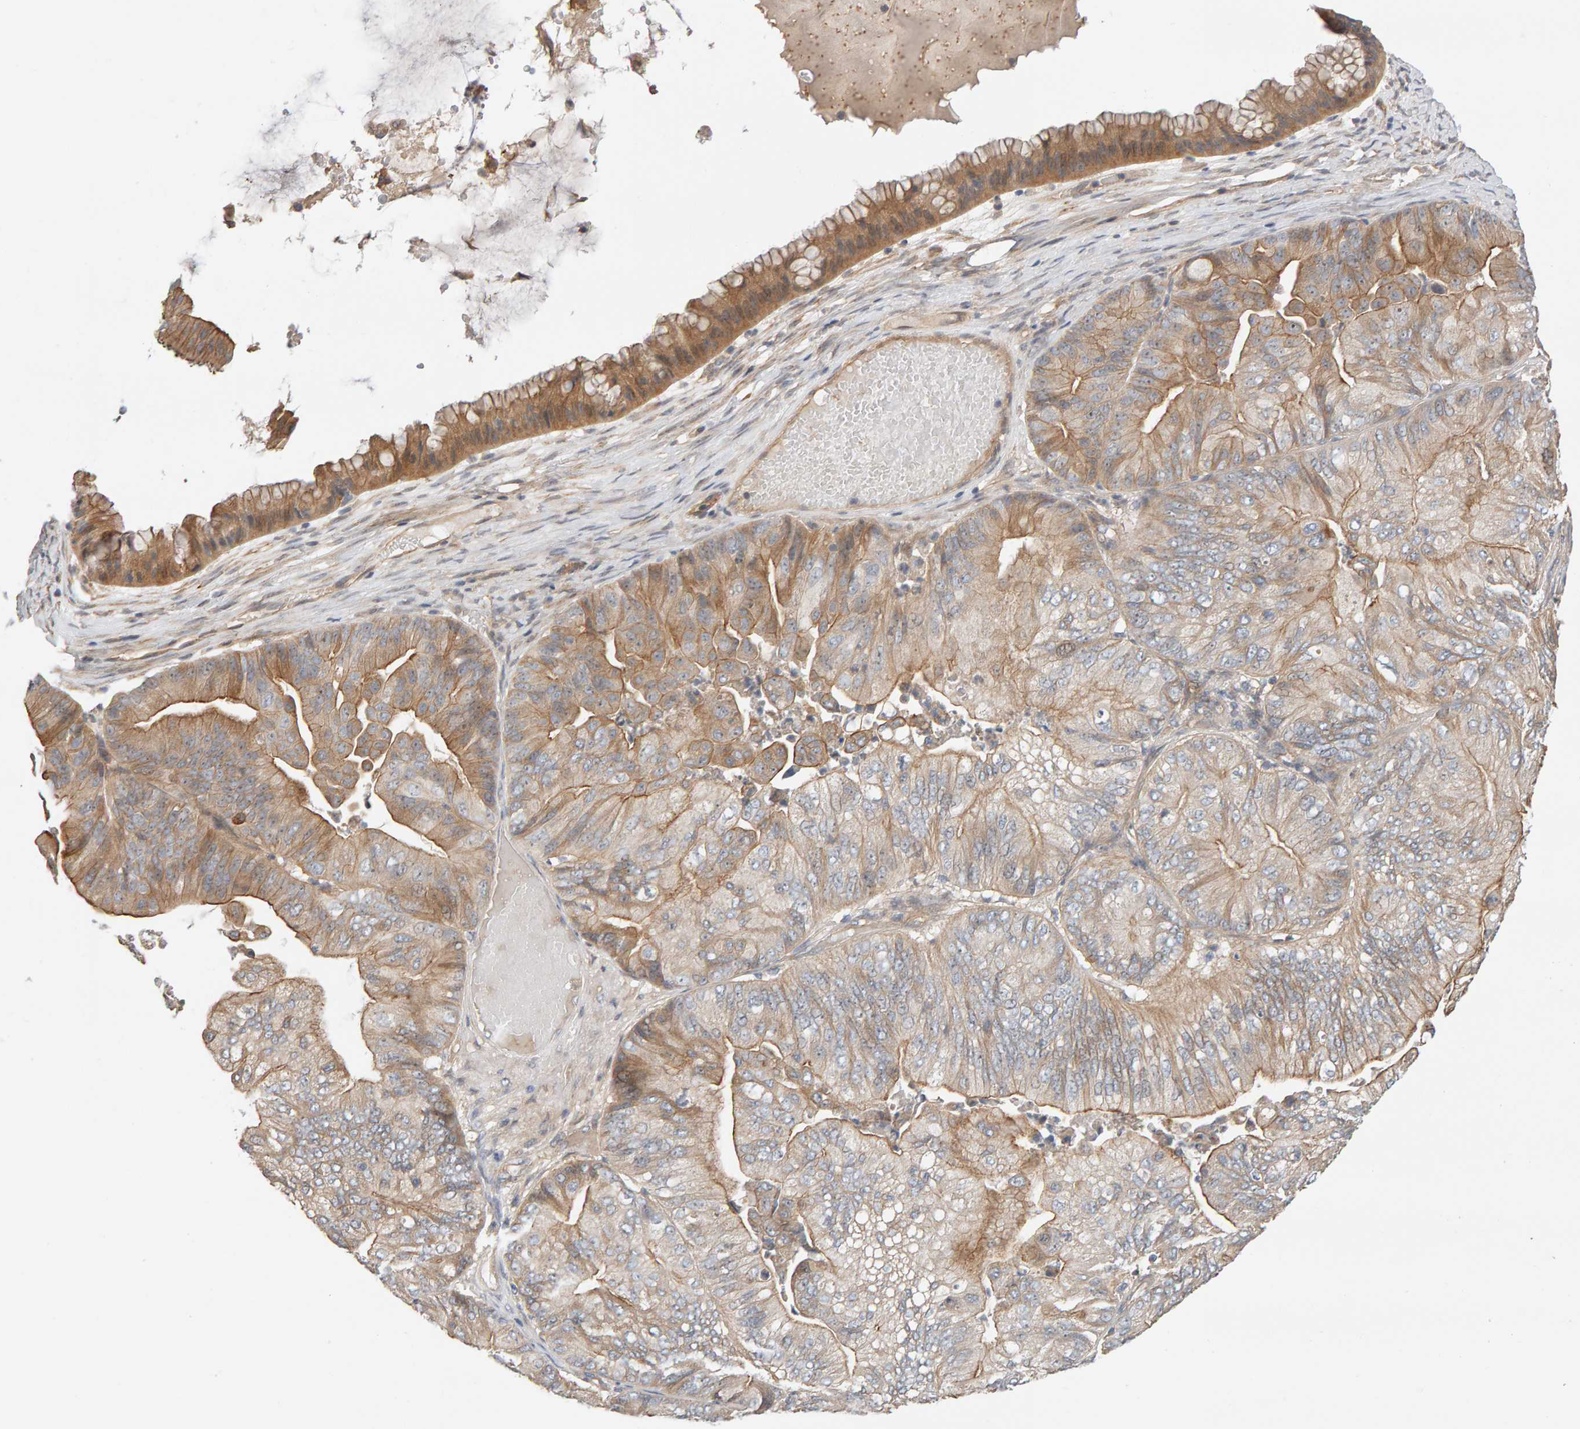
{"staining": {"intensity": "moderate", "quantity": ">75%", "location": "cytoplasmic/membranous"}, "tissue": "ovarian cancer", "cell_type": "Tumor cells", "image_type": "cancer", "snomed": [{"axis": "morphology", "description": "Cystadenocarcinoma, mucinous, NOS"}, {"axis": "topography", "description": "Ovary"}], "caption": "This is an image of IHC staining of ovarian cancer (mucinous cystadenocarcinoma), which shows moderate expression in the cytoplasmic/membranous of tumor cells.", "gene": "PPP1R16A", "patient": {"sex": "female", "age": 61}}